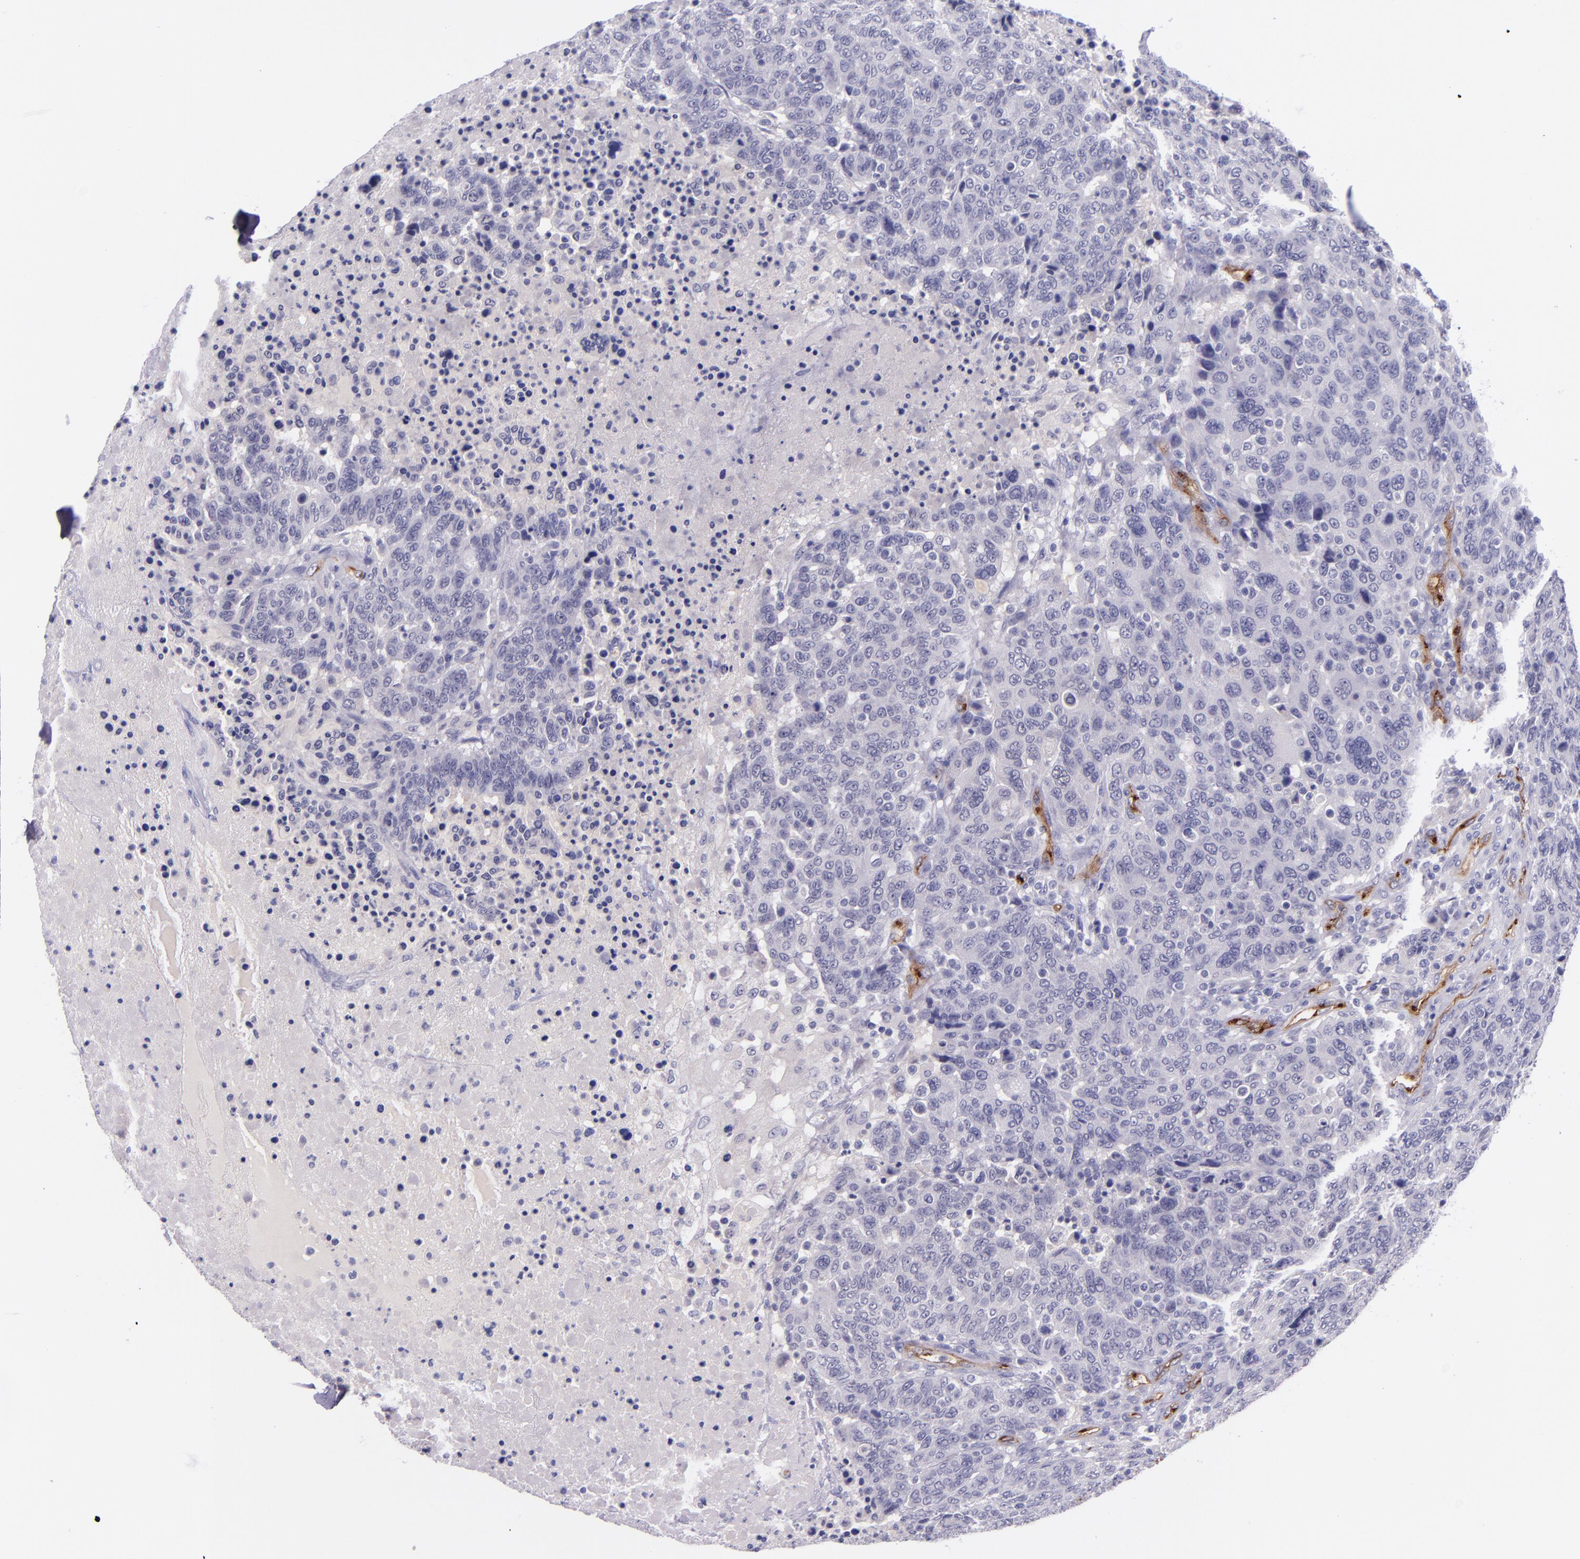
{"staining": {"intensity": "negative", "quantity": "none", "location": "none"}, "tissue": "breast cancer", "cell_type": "Tumor cells", "image_type": "cancer", "snomed": [{"axis": "morphology", "description": "Duct carcinoma"}, {"axis": "topography", "description": "Breast"}], "caption": "Protein analysis of breast infiltrating ductal carcinoma reveals no significant staining in tumor cells.", "gene": "NOS3", "patient": {"sex": "female", "age": 37}}